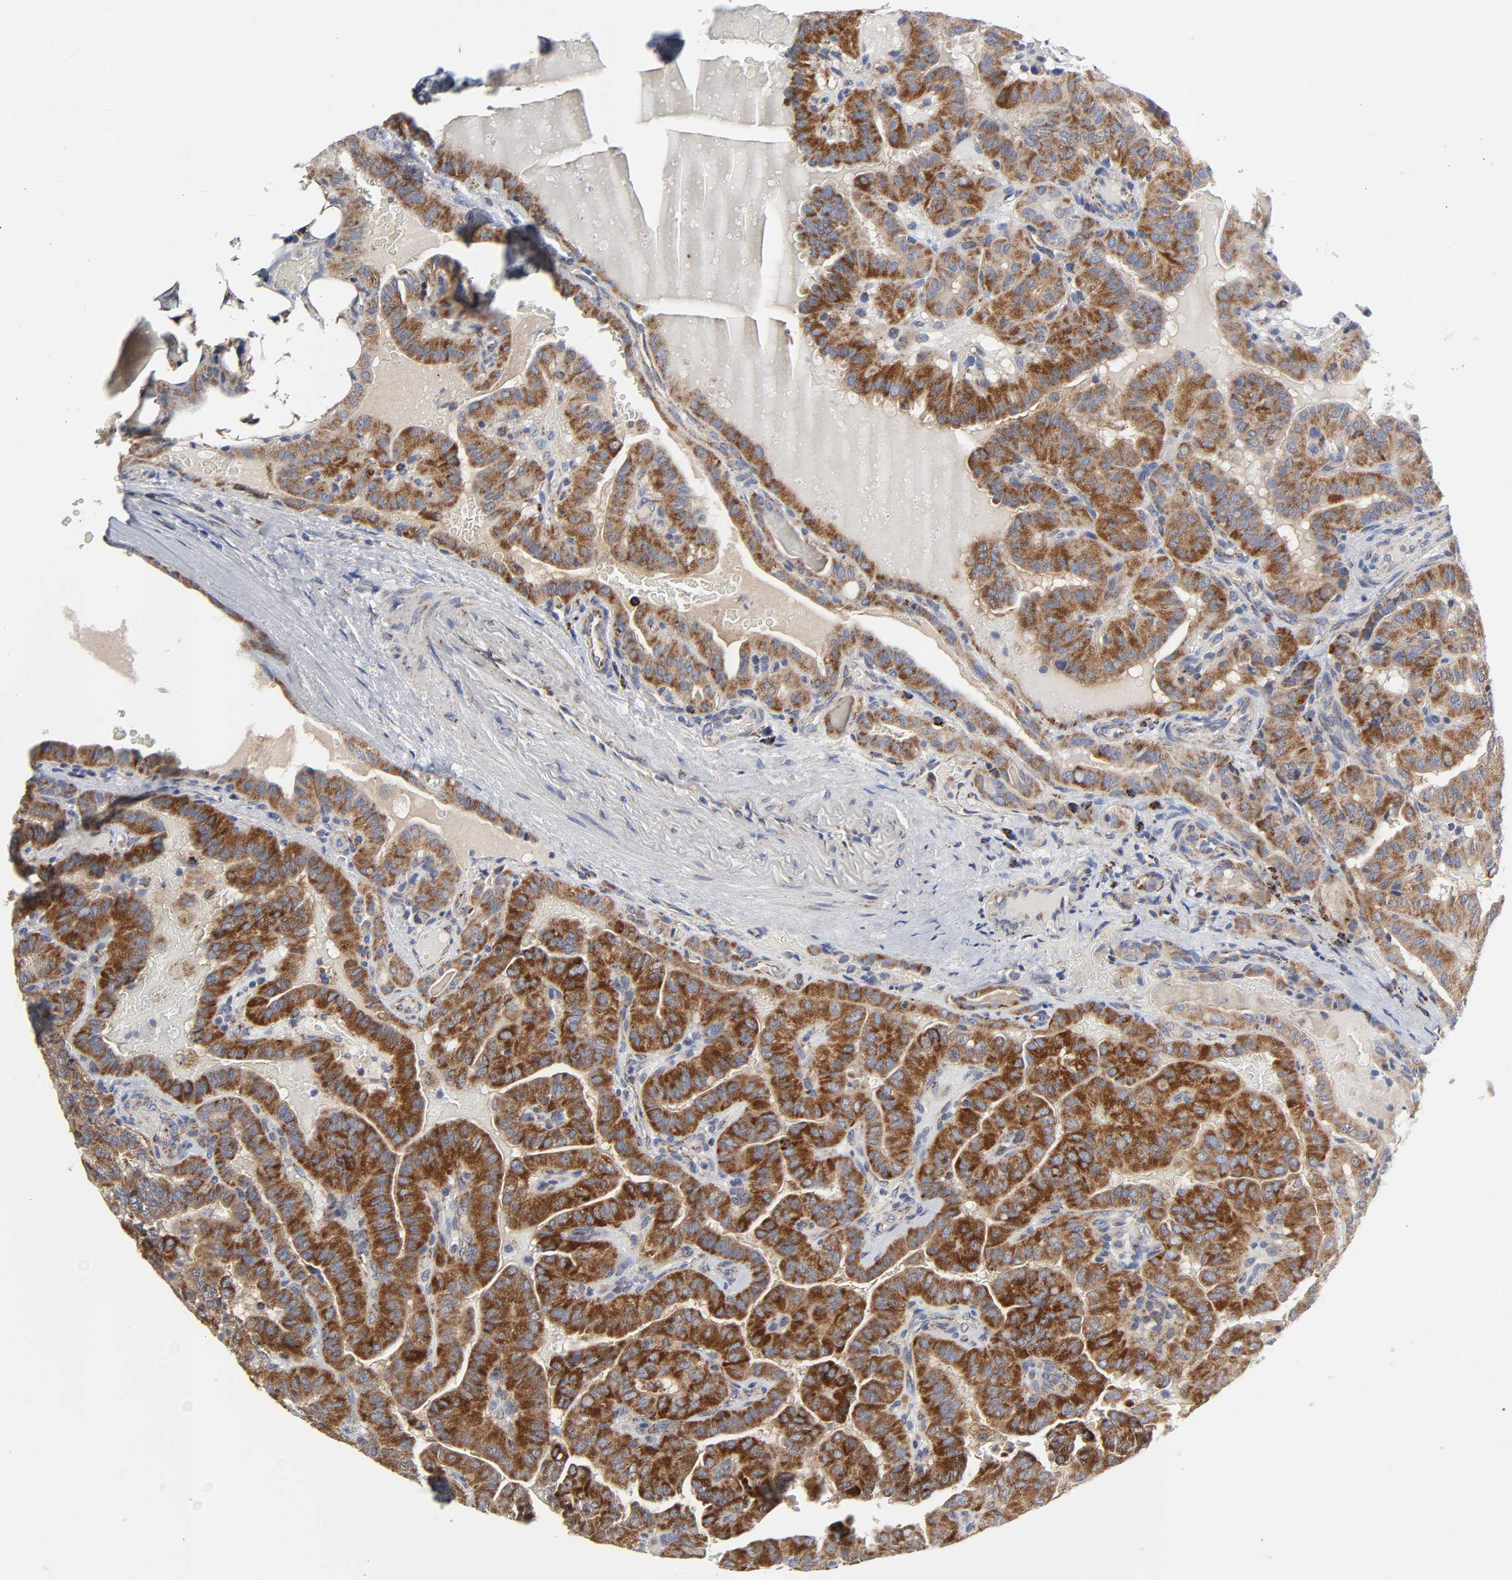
{"staining": {"intensity": "strong", "quantity": ">75%", "location": "cytoplasmic/membranous"}, "tissue": "thyroid cancer", "cell_type": "Tumor cells", "image_type": "cancer", "snomed": [{"axis": "morphology", "description": "Papillary adenocarcinoma, NOS"}, {"axis": "topography", "description": "Thyroid gland"}], "caption": "Immunohistochemical staining of human thyroid papillary adenocarcinoma demonstrates strong cytoplasmic/membranous protein positivity in about >75% of tumor cells.", "gene": "AOPEP", "patient": {"sex": "male", "age": 77}}